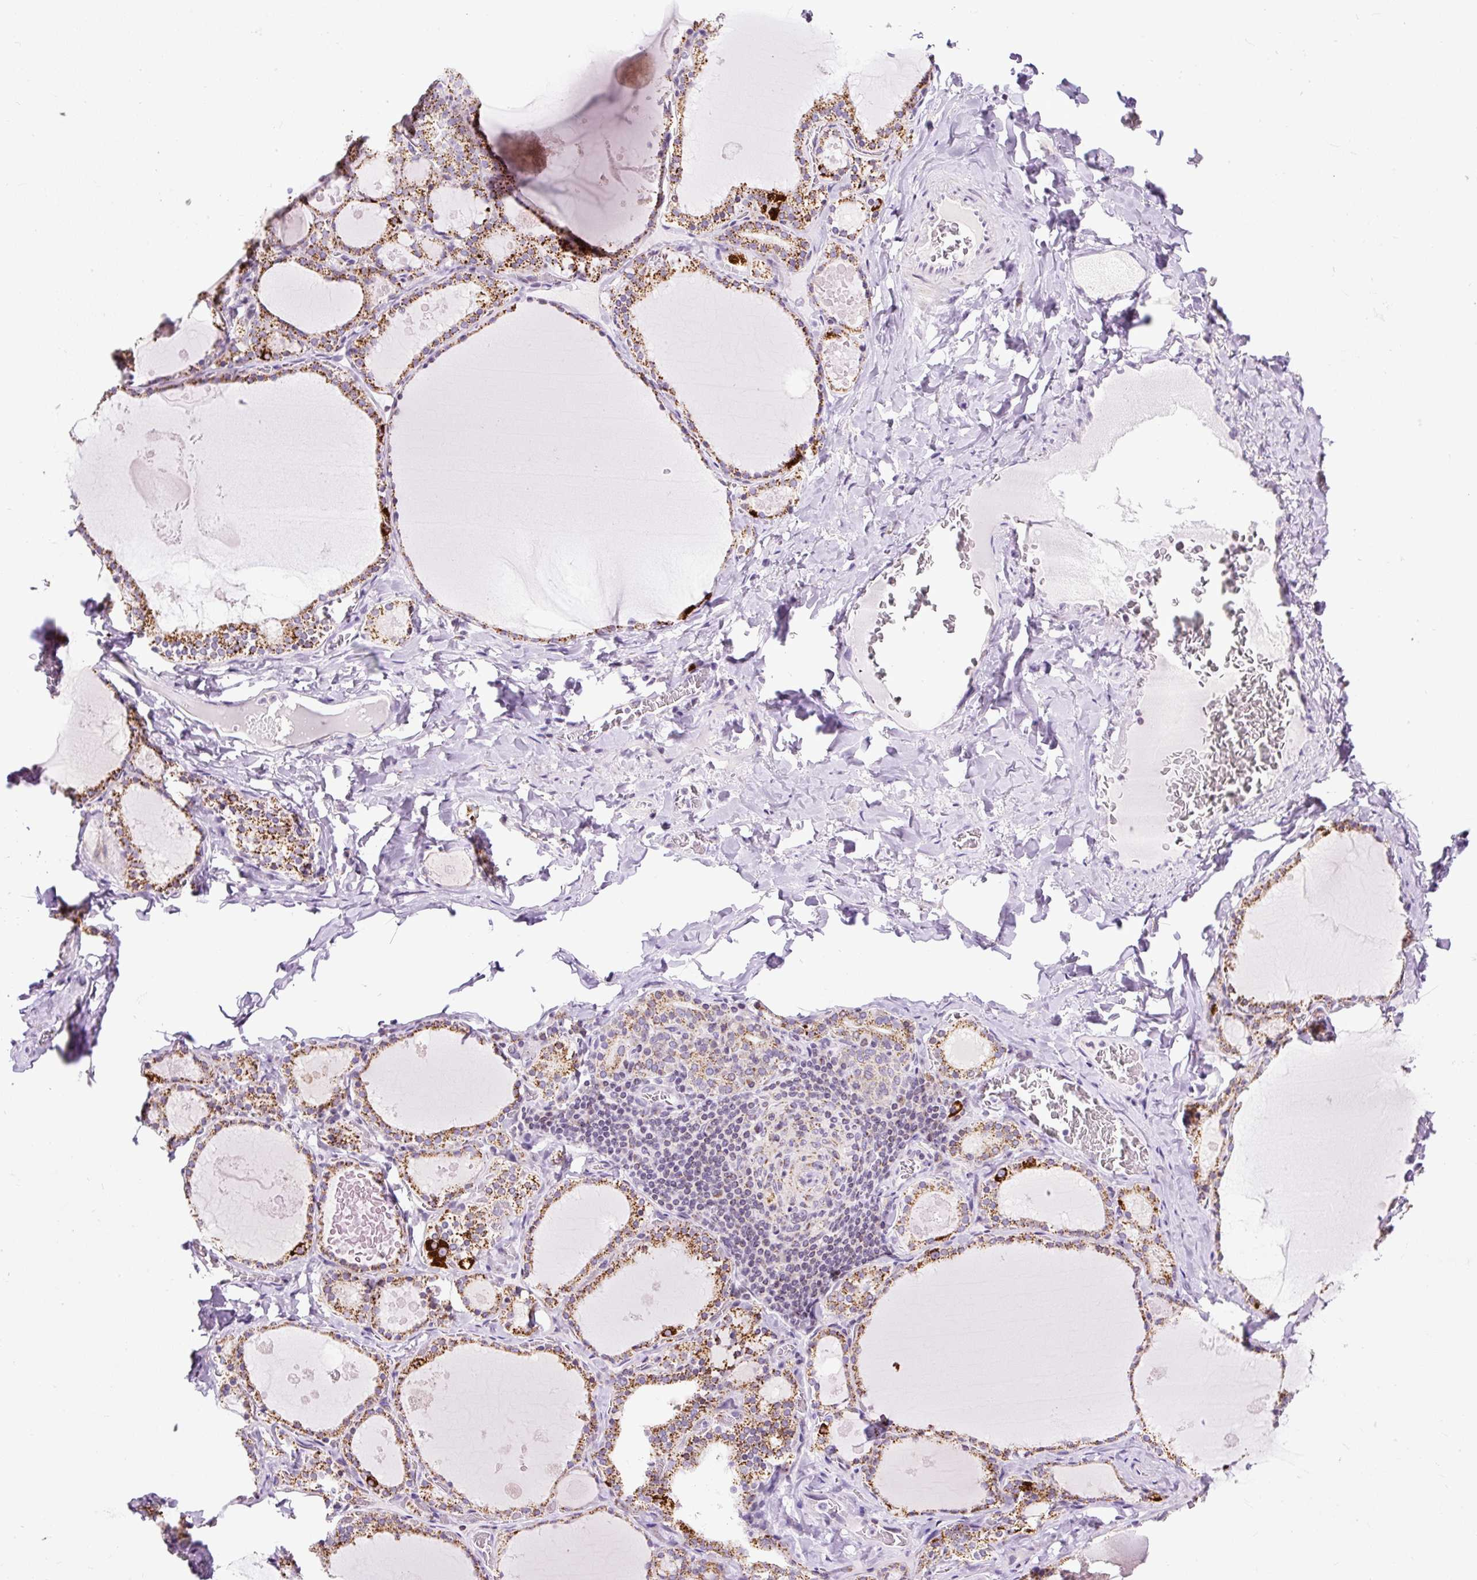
{"staining": {"intensity": "moderate", "quantity": ">75%", "location": "cytoplasmic/membranous"}, "tissue": "thyroid gland", "cell_type": "Glandular cells", "image_type": "normal", "snomed": [{"axis": "morphology", "description": "Normal tissue, NOS"}, {"axis": "topography", "description": "Thyroid gland"}], "caption": "Normal thyroid gland exhibits moderate cytoplasmic/membranous expression in about >75% of glandular cells, visualized by immunohistochemistry.", "gene": "FMC1", "patient": {"sex": "male", "age": 56}}